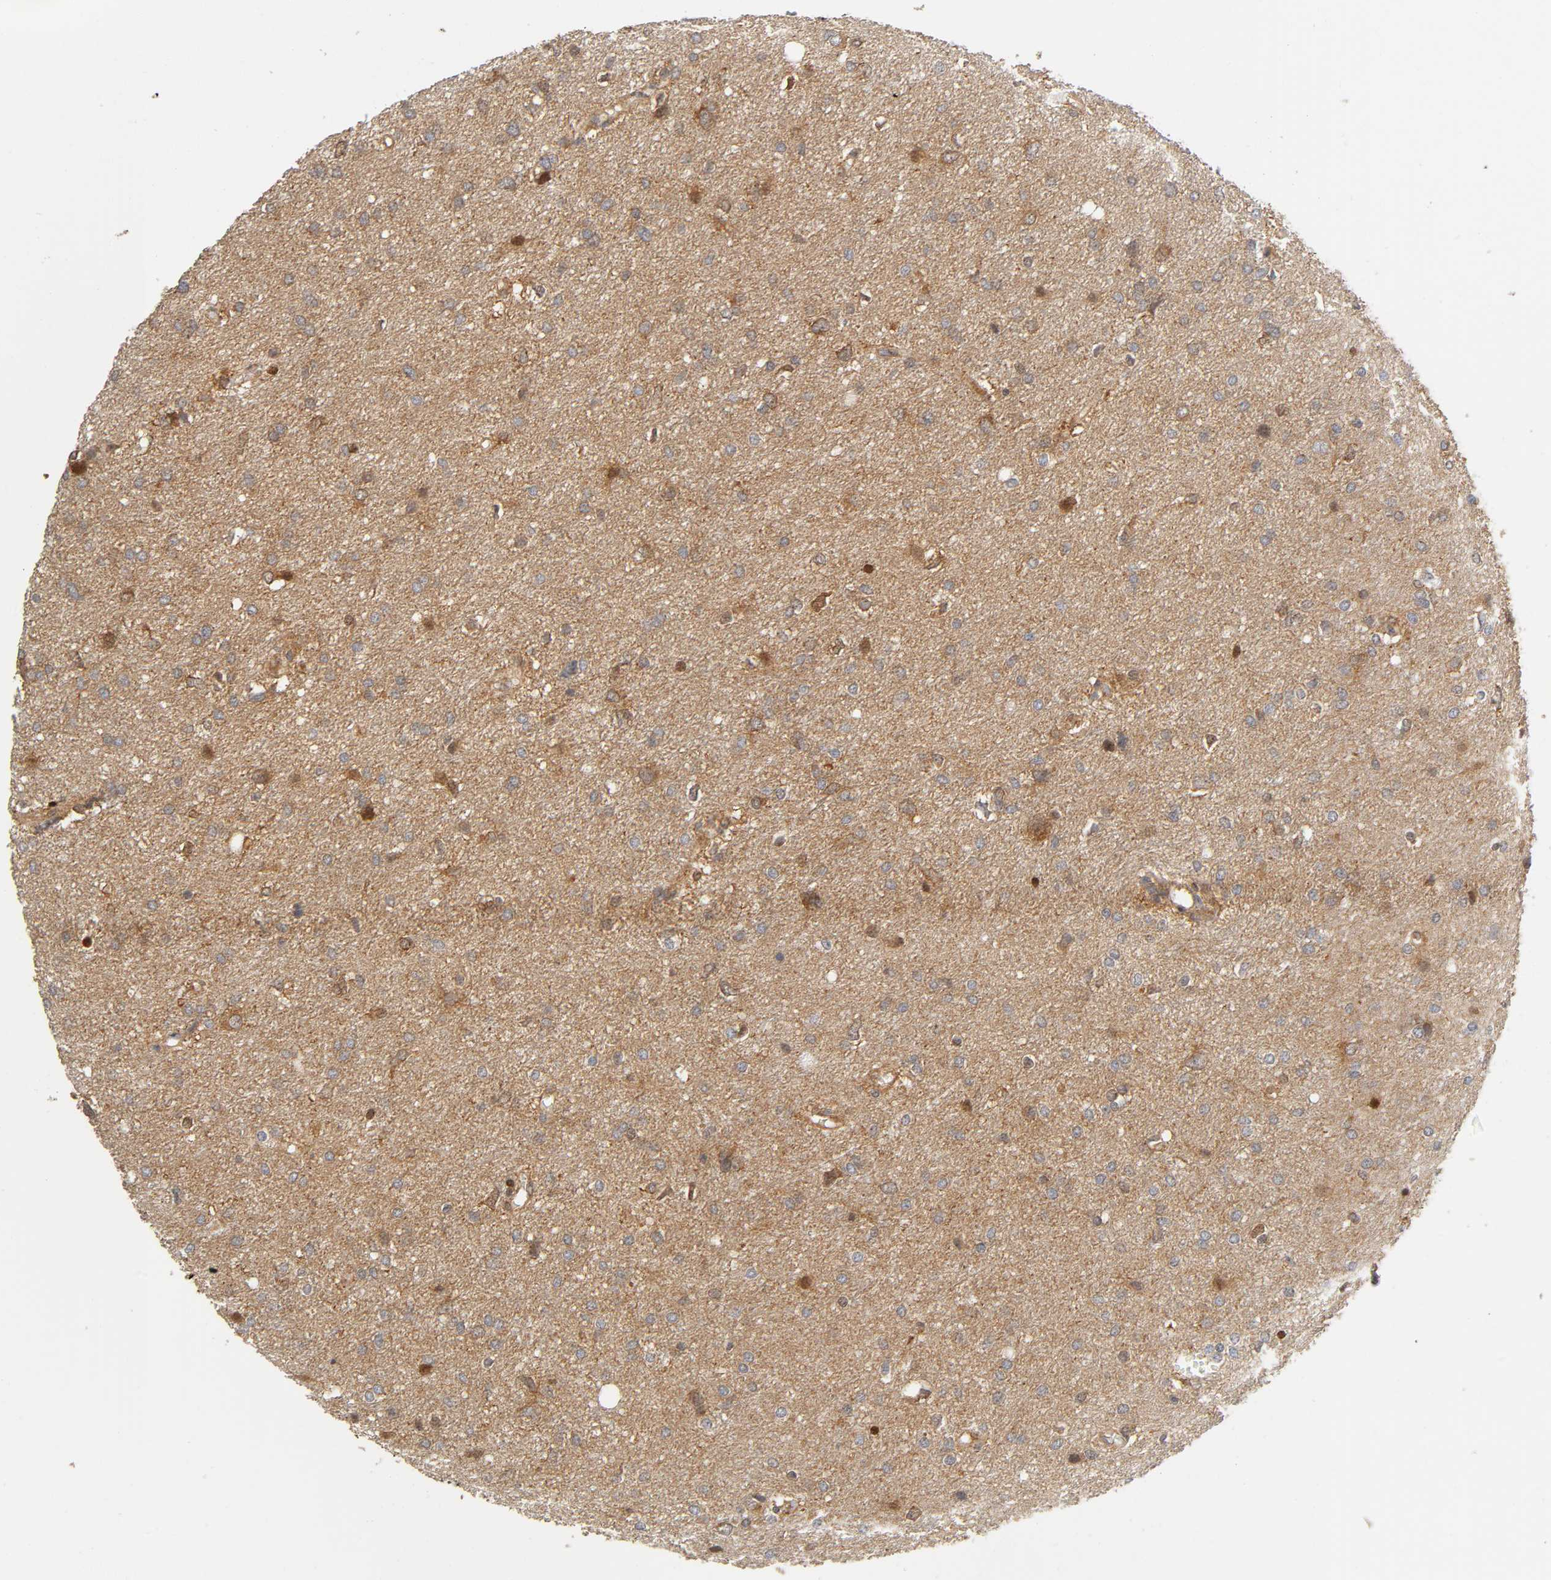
{"staining": {"intensity": "moderate", "quantity": "<25%", "location": "cytoplasmic/membranous"}, "tissue": "glioma", "cell_type": "Tumor cells", "image_type": "cancer", "snomed": [{"axis": "morphology", "description": "Glioma, malignant, High grade"}, {"axis": "topography", "description": "Brain"}], "caption": "IHC (DAB (3,3'-diaminobenzidine)) staining of human glioma demonstrates moderate cytoplasmic/membranous protein staining in about <25% of tumor cells.", "gene": "PAFAH1B1", "patient": {"sex": "female", "age": 59}}